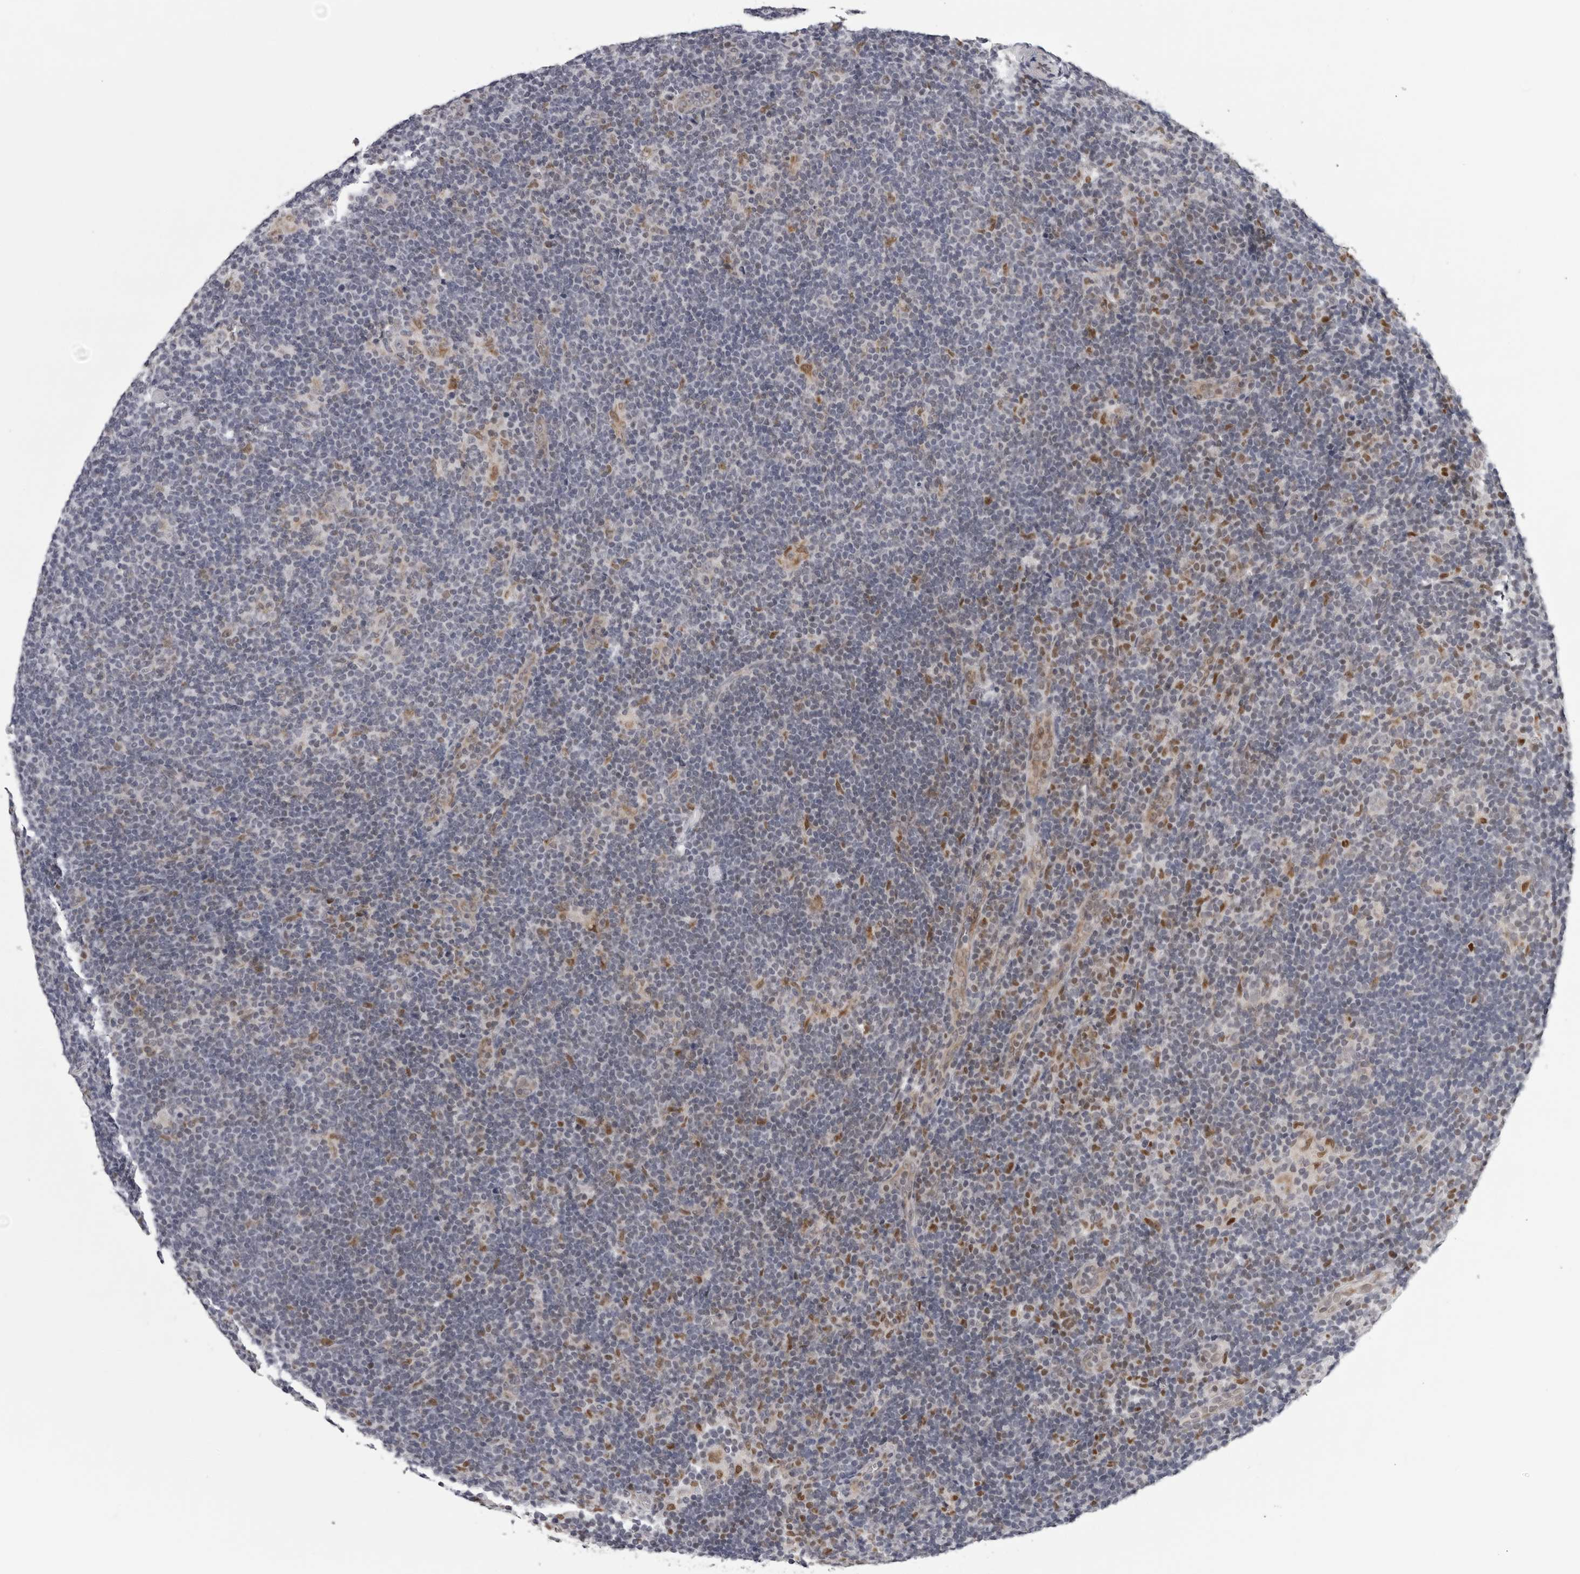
{"staining": {"intensity": "negative", "quantity": "none", "location": "none"}, "tissue": "lymphoma", "cell_type": "Tumor cells", "image_type": "cancer", "snomed": [{"axis": "morphology", "description": "Hodgkin's disease, NOS"}, {"axis": "topography", "description": "Lymph node"}], "caption": "Immunohistochemical staining of human lymphoma displays no significant staining in tumor cells.", "gene": "CPT2", "patient": {"sex": "female", "age": 57}}